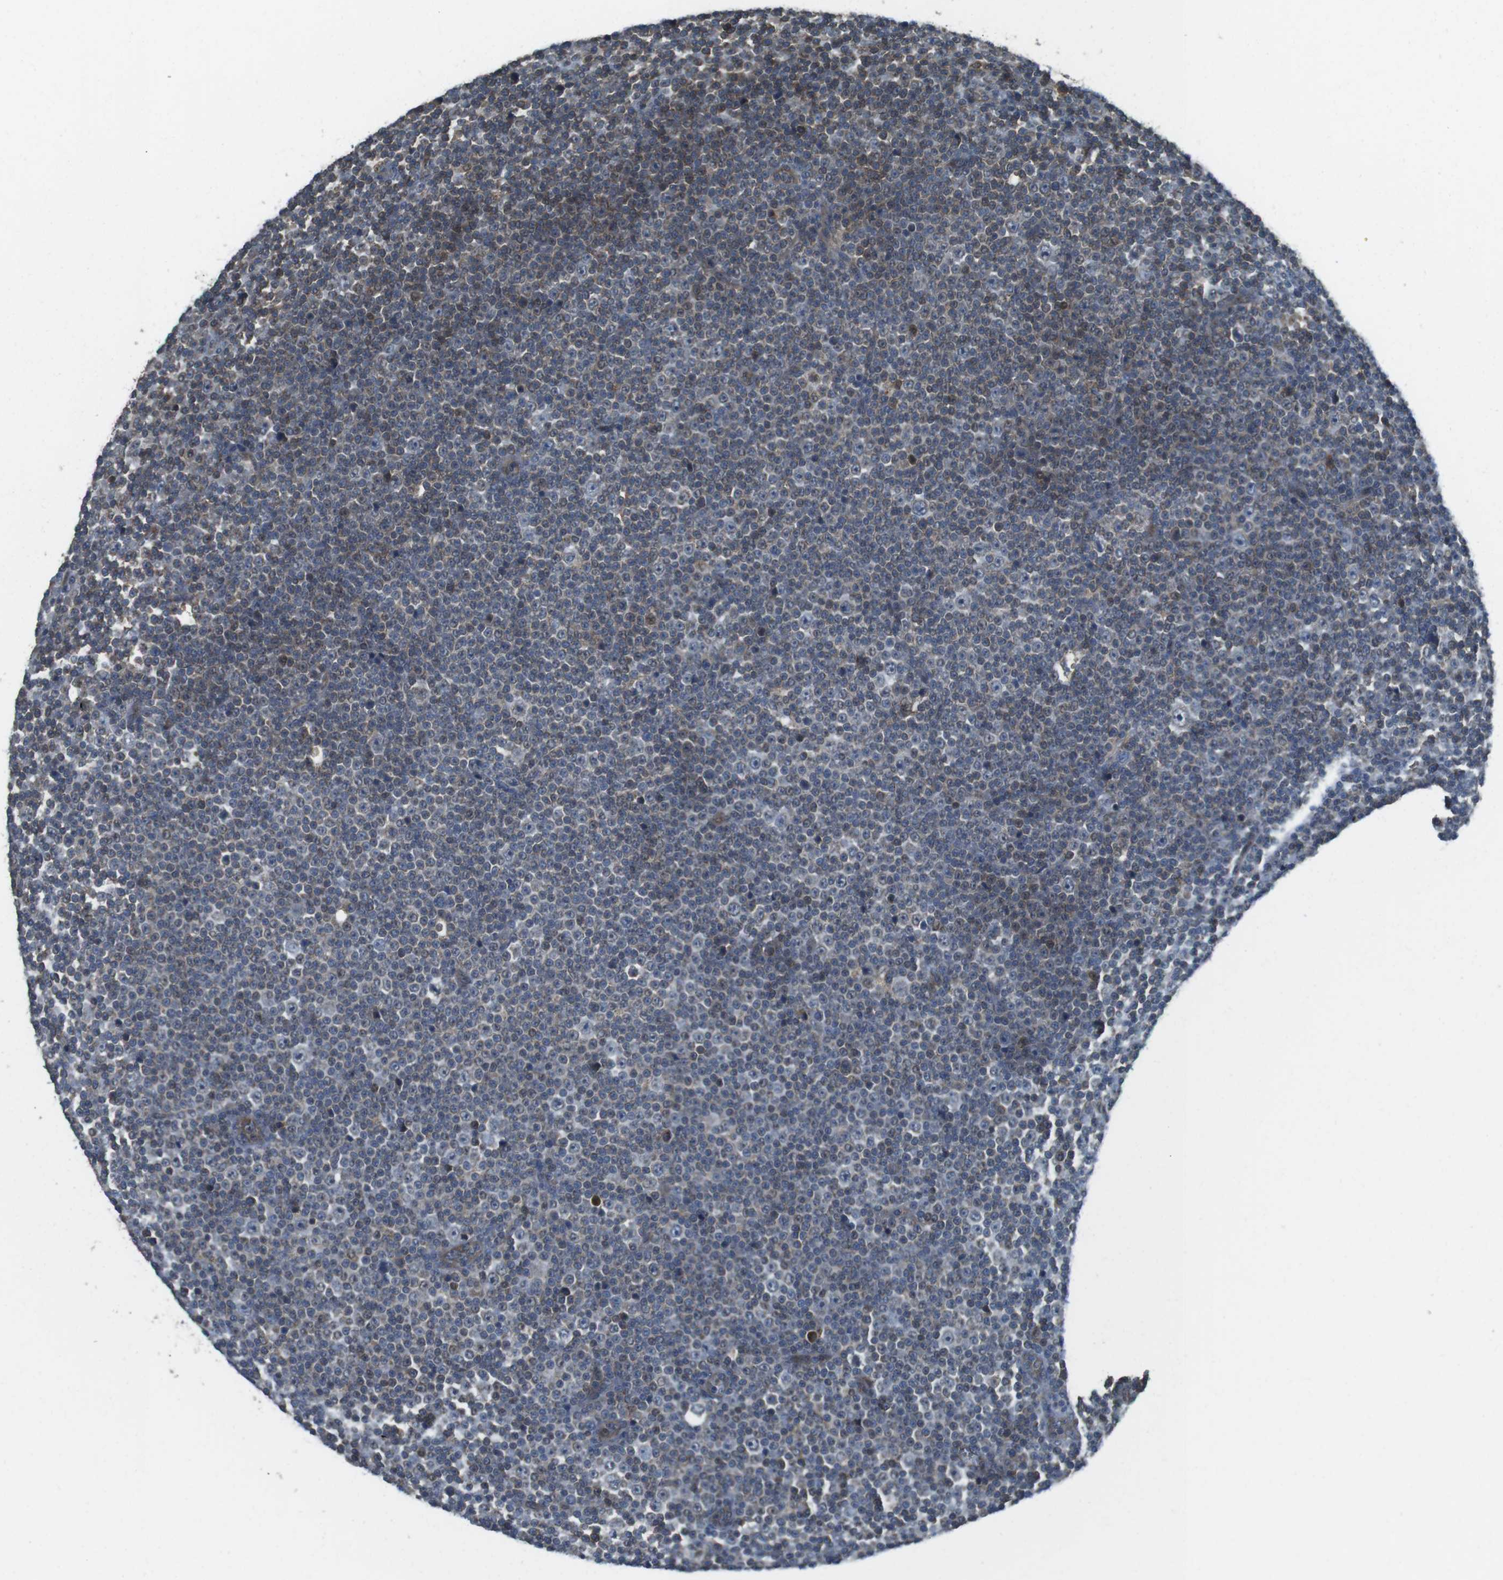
{"staining": {"intensity": "moderate", "quantity": "25%-75%", "location": "cytoplasmic/membranous"}, "tissue": "lymphoma", "cell_type": "Tumor cells", "image_type": "cancer", "snomed": [{"axis": "morphology", "description": "Malignant lymphoma, non-Hodgkin's type, Low grade"}, {"axis": "topography", "description": "Lymph node"}], "caption": "Immunohistochemical staining of human lymphoma reveals moderate cytoplasmic/membranous protein expression in approximately 25%-75% of tumor cells.", "gene": "LRRC3B", "patient": {"sex": "female", "age": 67}}